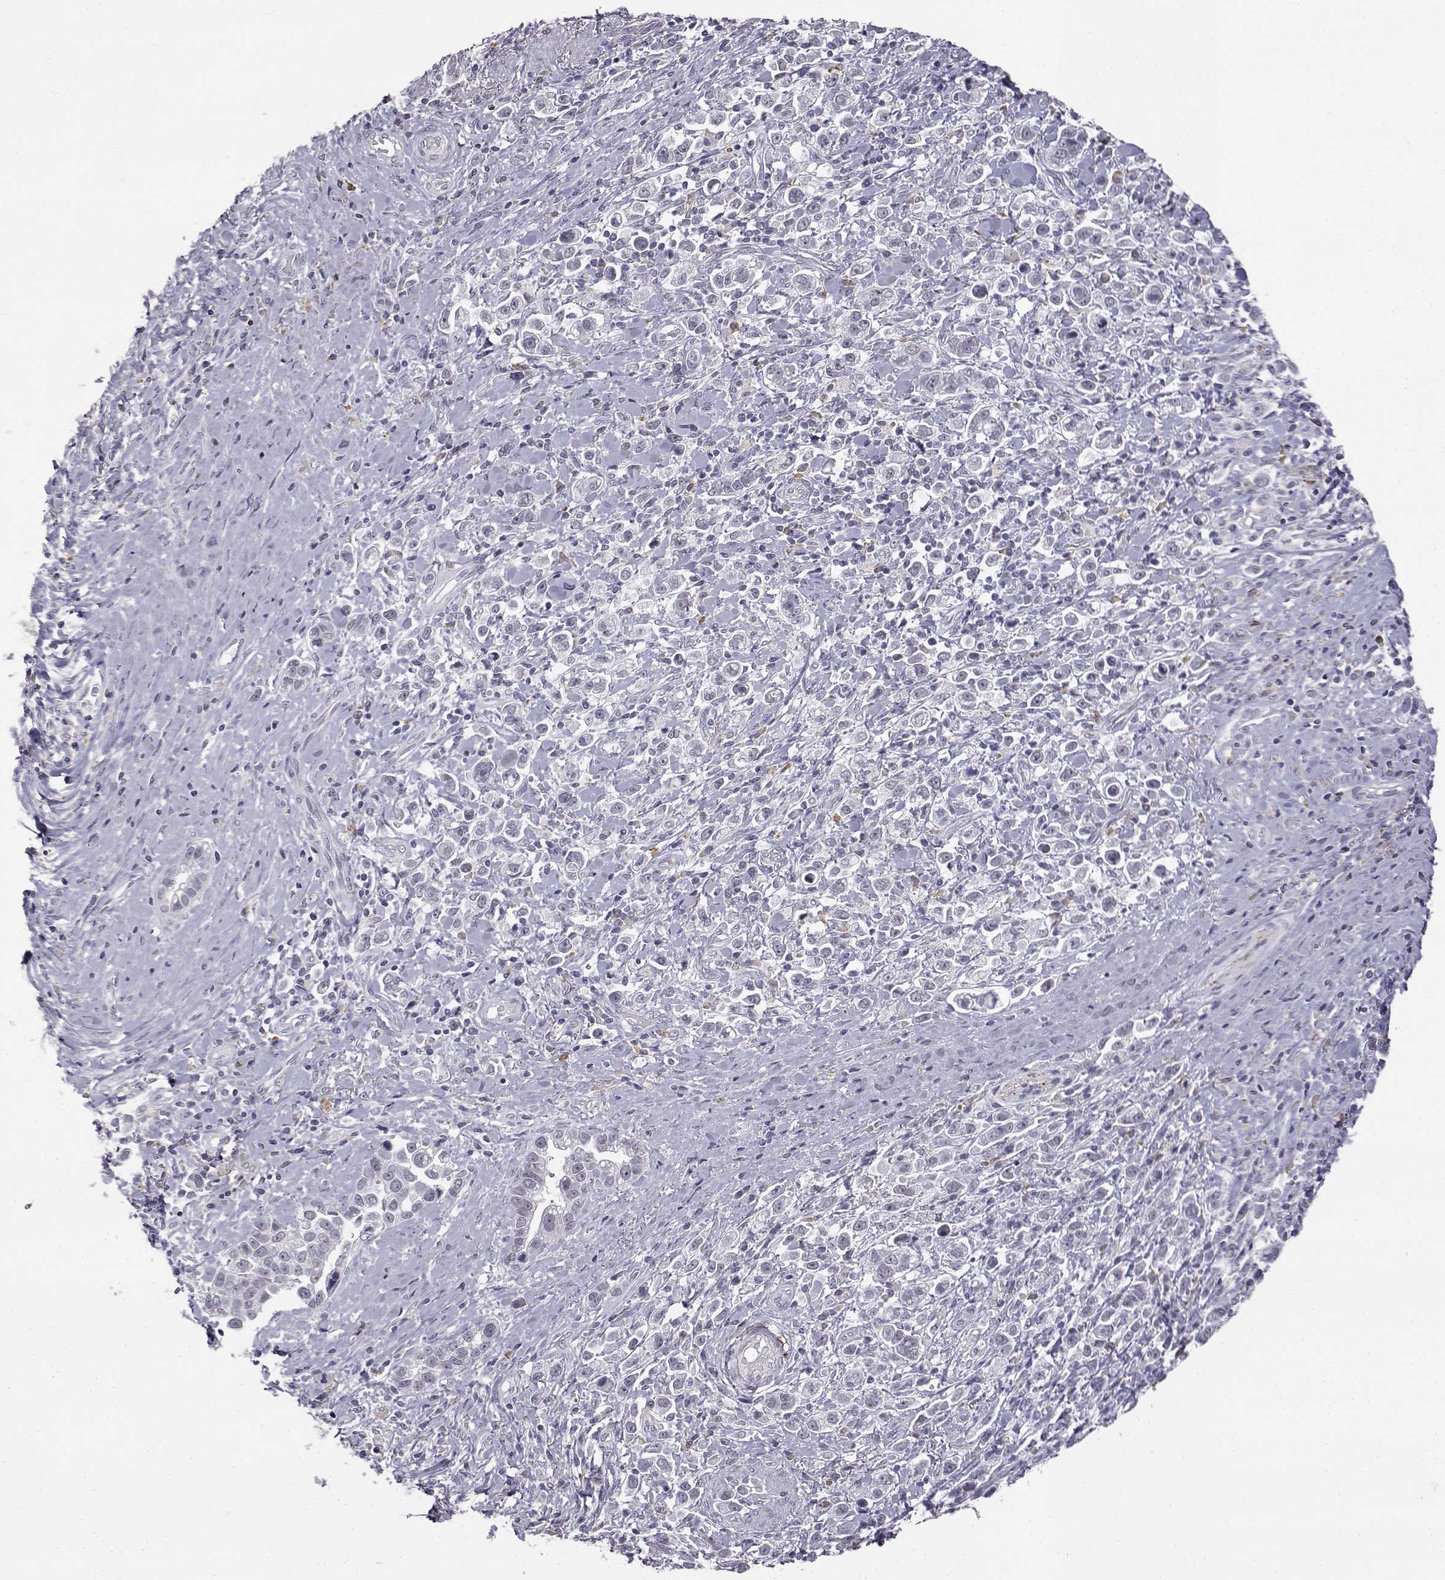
{"staining": {"intensity": "negative", "quantity": "none", "location": "none"}, "tissue": "stomach cancer", "cell_type": "Tumor cells", "image_type": "cancer", "snomed": [{"axis": "morphology", "description": "Adenocarcinoma, NOS"}, {"axis": "topography", "description": "Stomach"}], "caption": "This is a photomicrograph of immunohistochemistry (IHC) staining of stomach cancer (adenocarcinoma), which shows no positivity in tumor cells.", "gene": "VGF", "patient": {"sex": "male", "age": 93}}